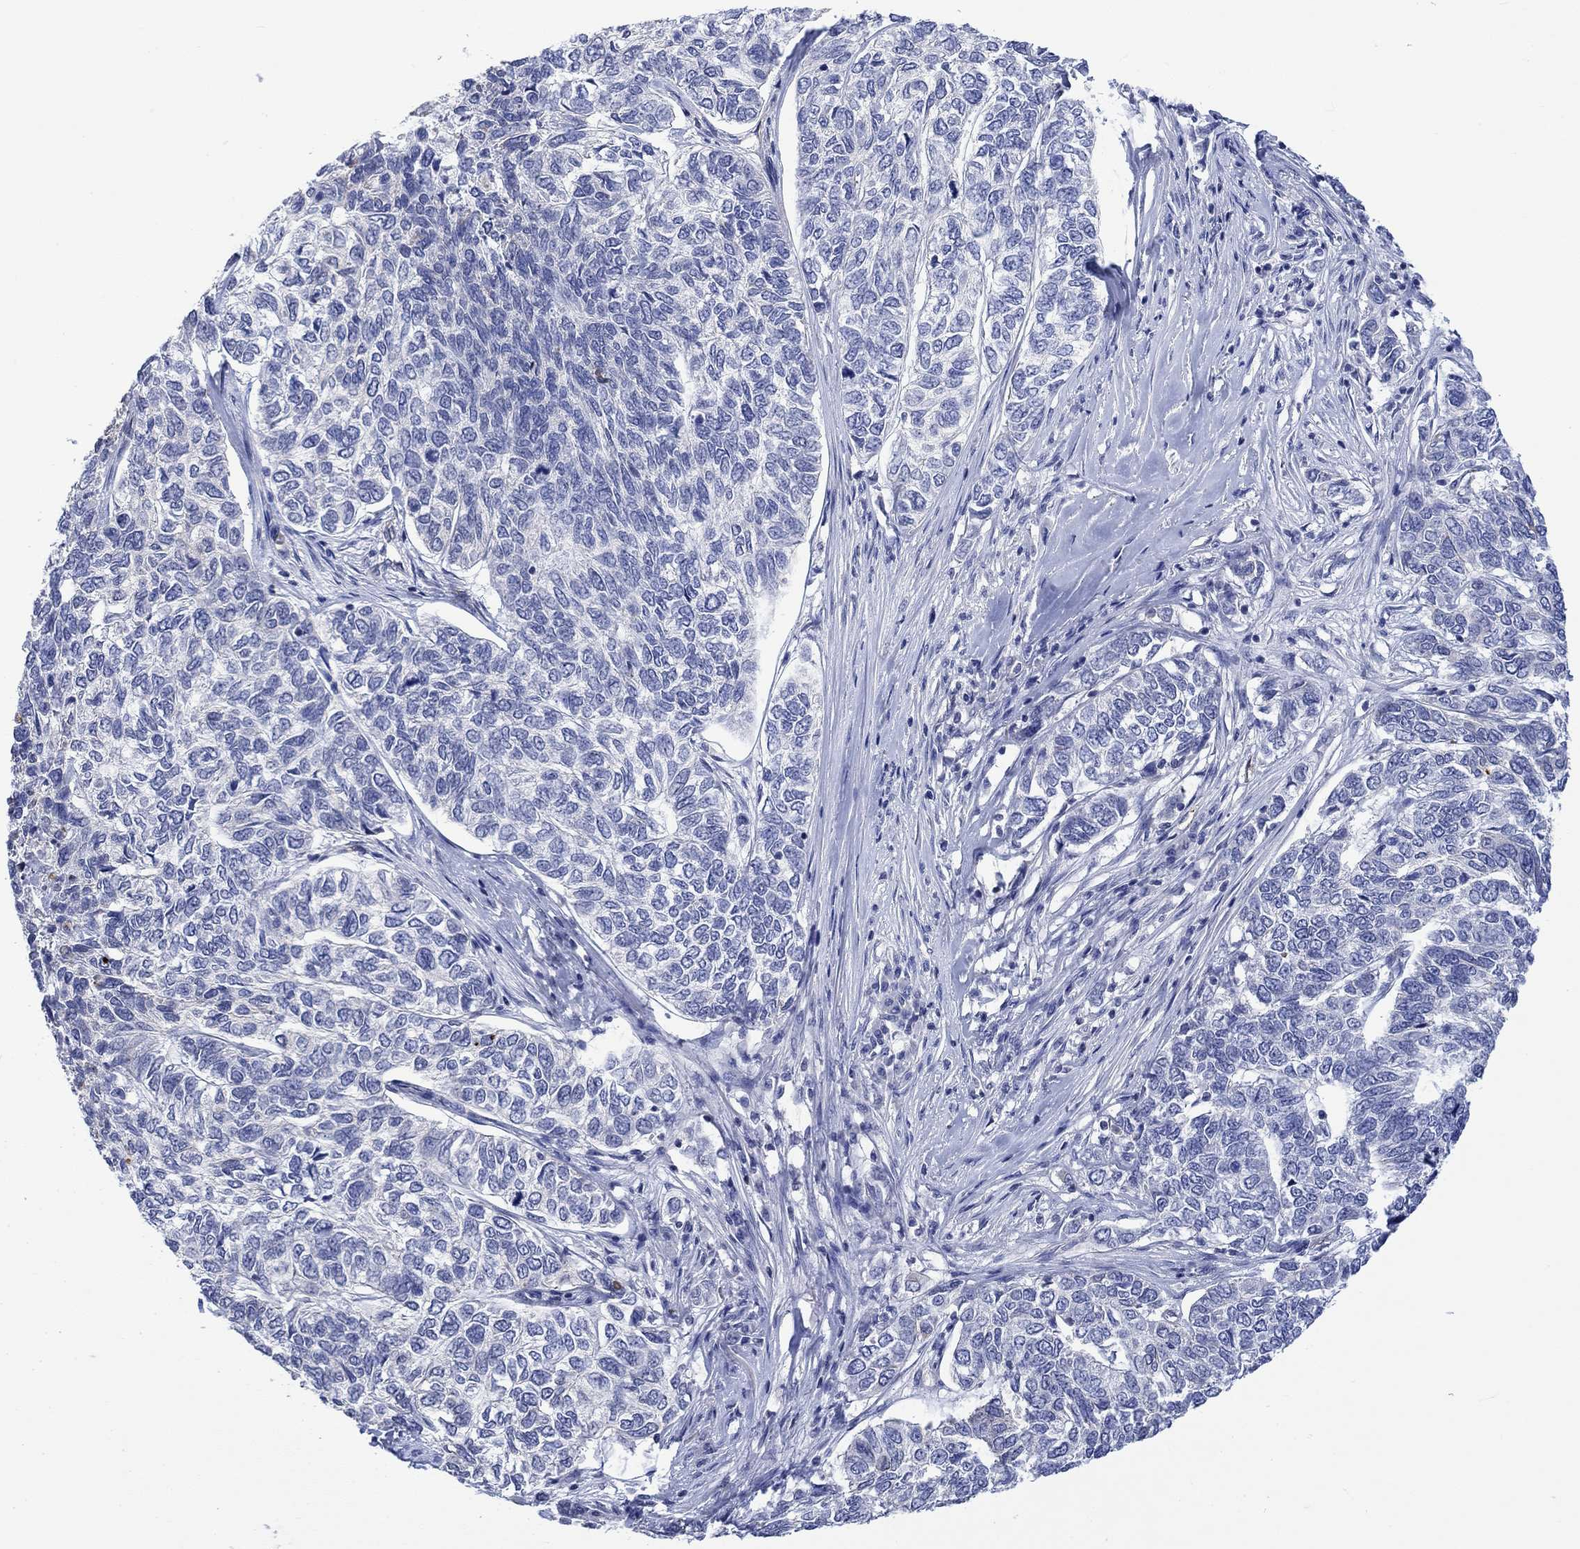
{"staining": {"intensity": "negative", "quantity": "none", "location": "none"}, "tissue": "skin cancer", "cell_type": "Tumor cells", "image_type": "cancer", "snomed": [{"axis": "morphology", "description": "Basal cell carcinoma"}, {"axis": "topography", "description": "Skin"}], "caption": "The histopathology image displays no staining of tumor cells in skin cancer.", "gene": "AGRP", "patient": {"sex": "female", "age": 65}}